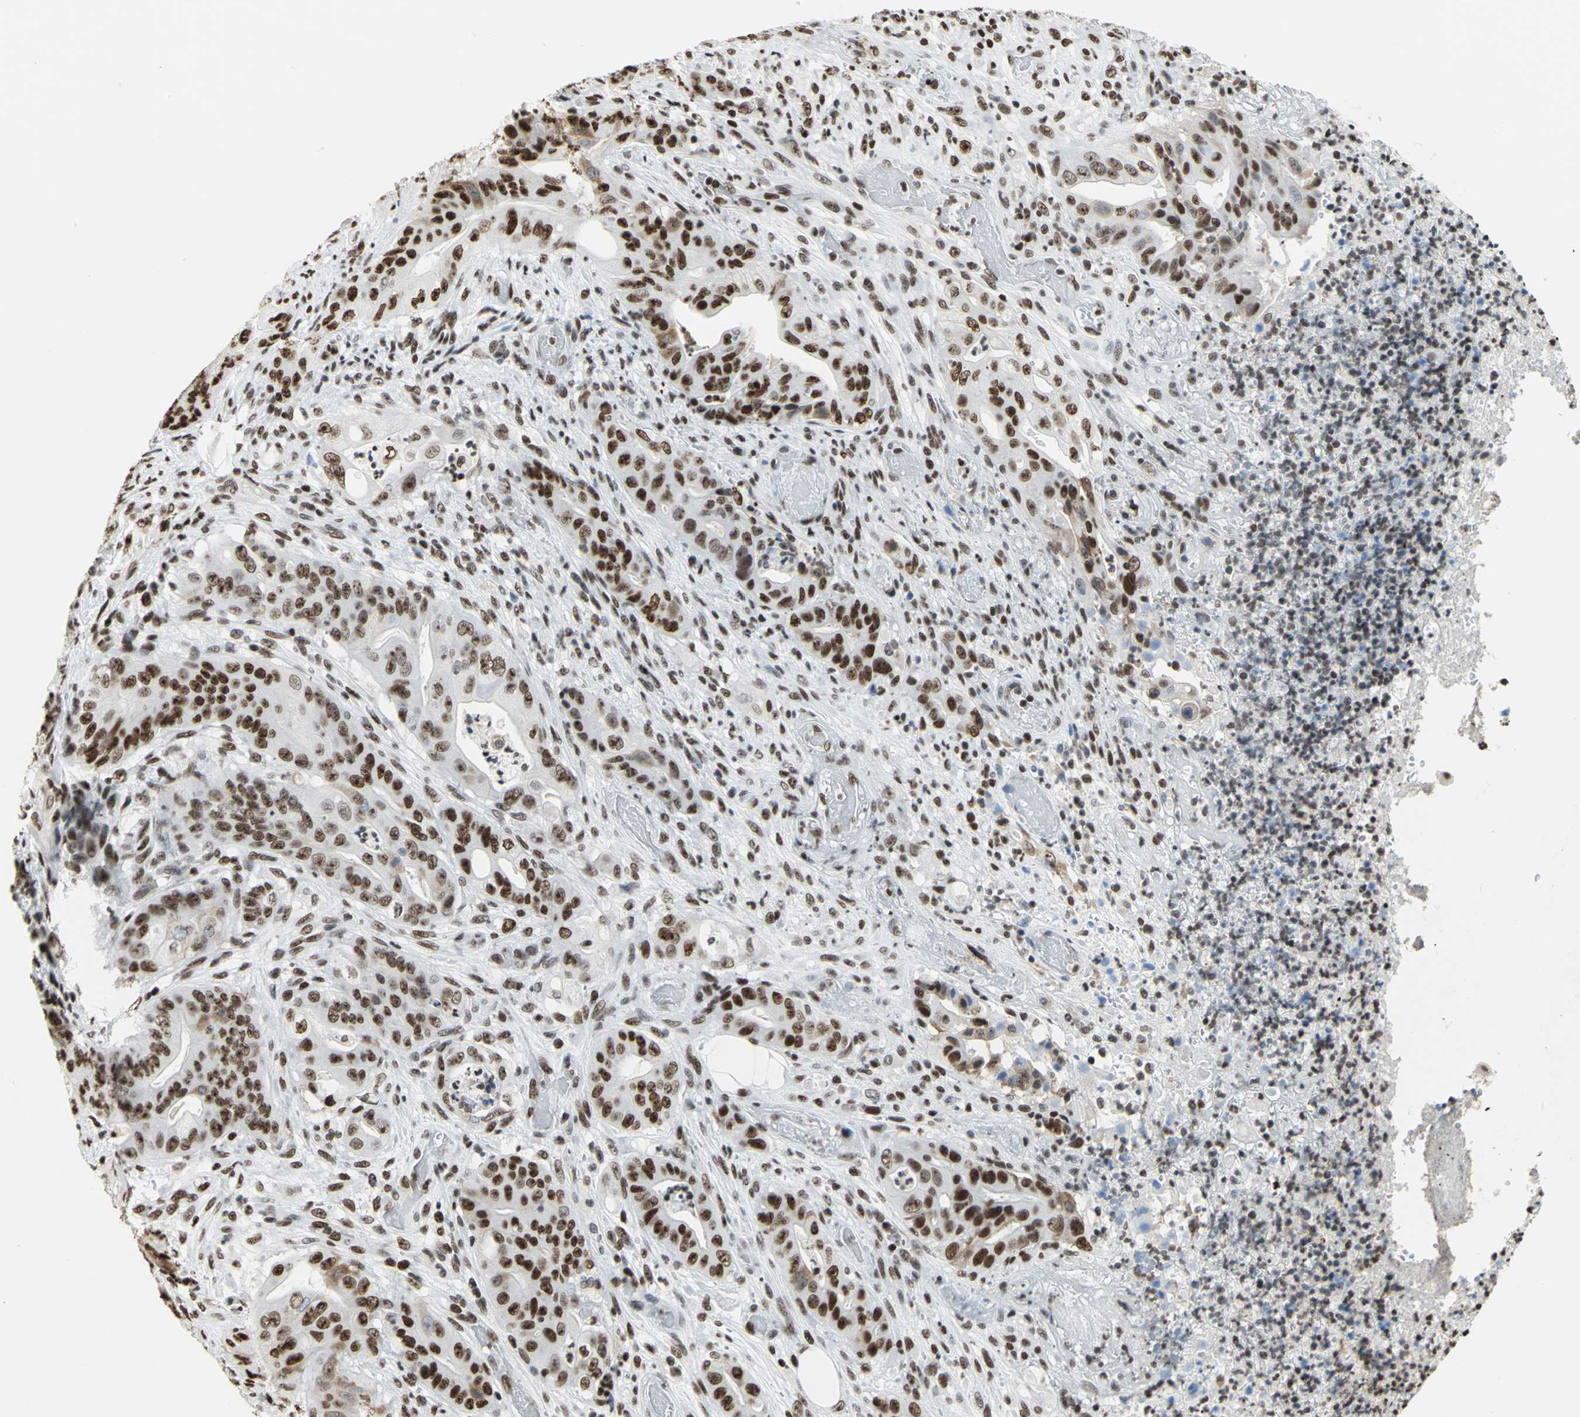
{"staining": {"intensity": "strong", "quantity": ">75%", "location": "nuclear"}, "tissue": "stomach cancer", "cell_type": "Tumor cells", "image_type": "cancer", "snomed": [{"axis": "morphology", "description": "Adenocarcinoma, NOS"}, {"axis": "topography", "description": "Stomach"}], "caption": "IHC photomicrograph of human stomach cancer (adenocarcinoma) stained for a protein (brown), which displays high levels of strong nuclear expression in approximately >75% of tumor cells.", "gene": "HMGB1", "patient": {"sex": "female", "age": 73}}